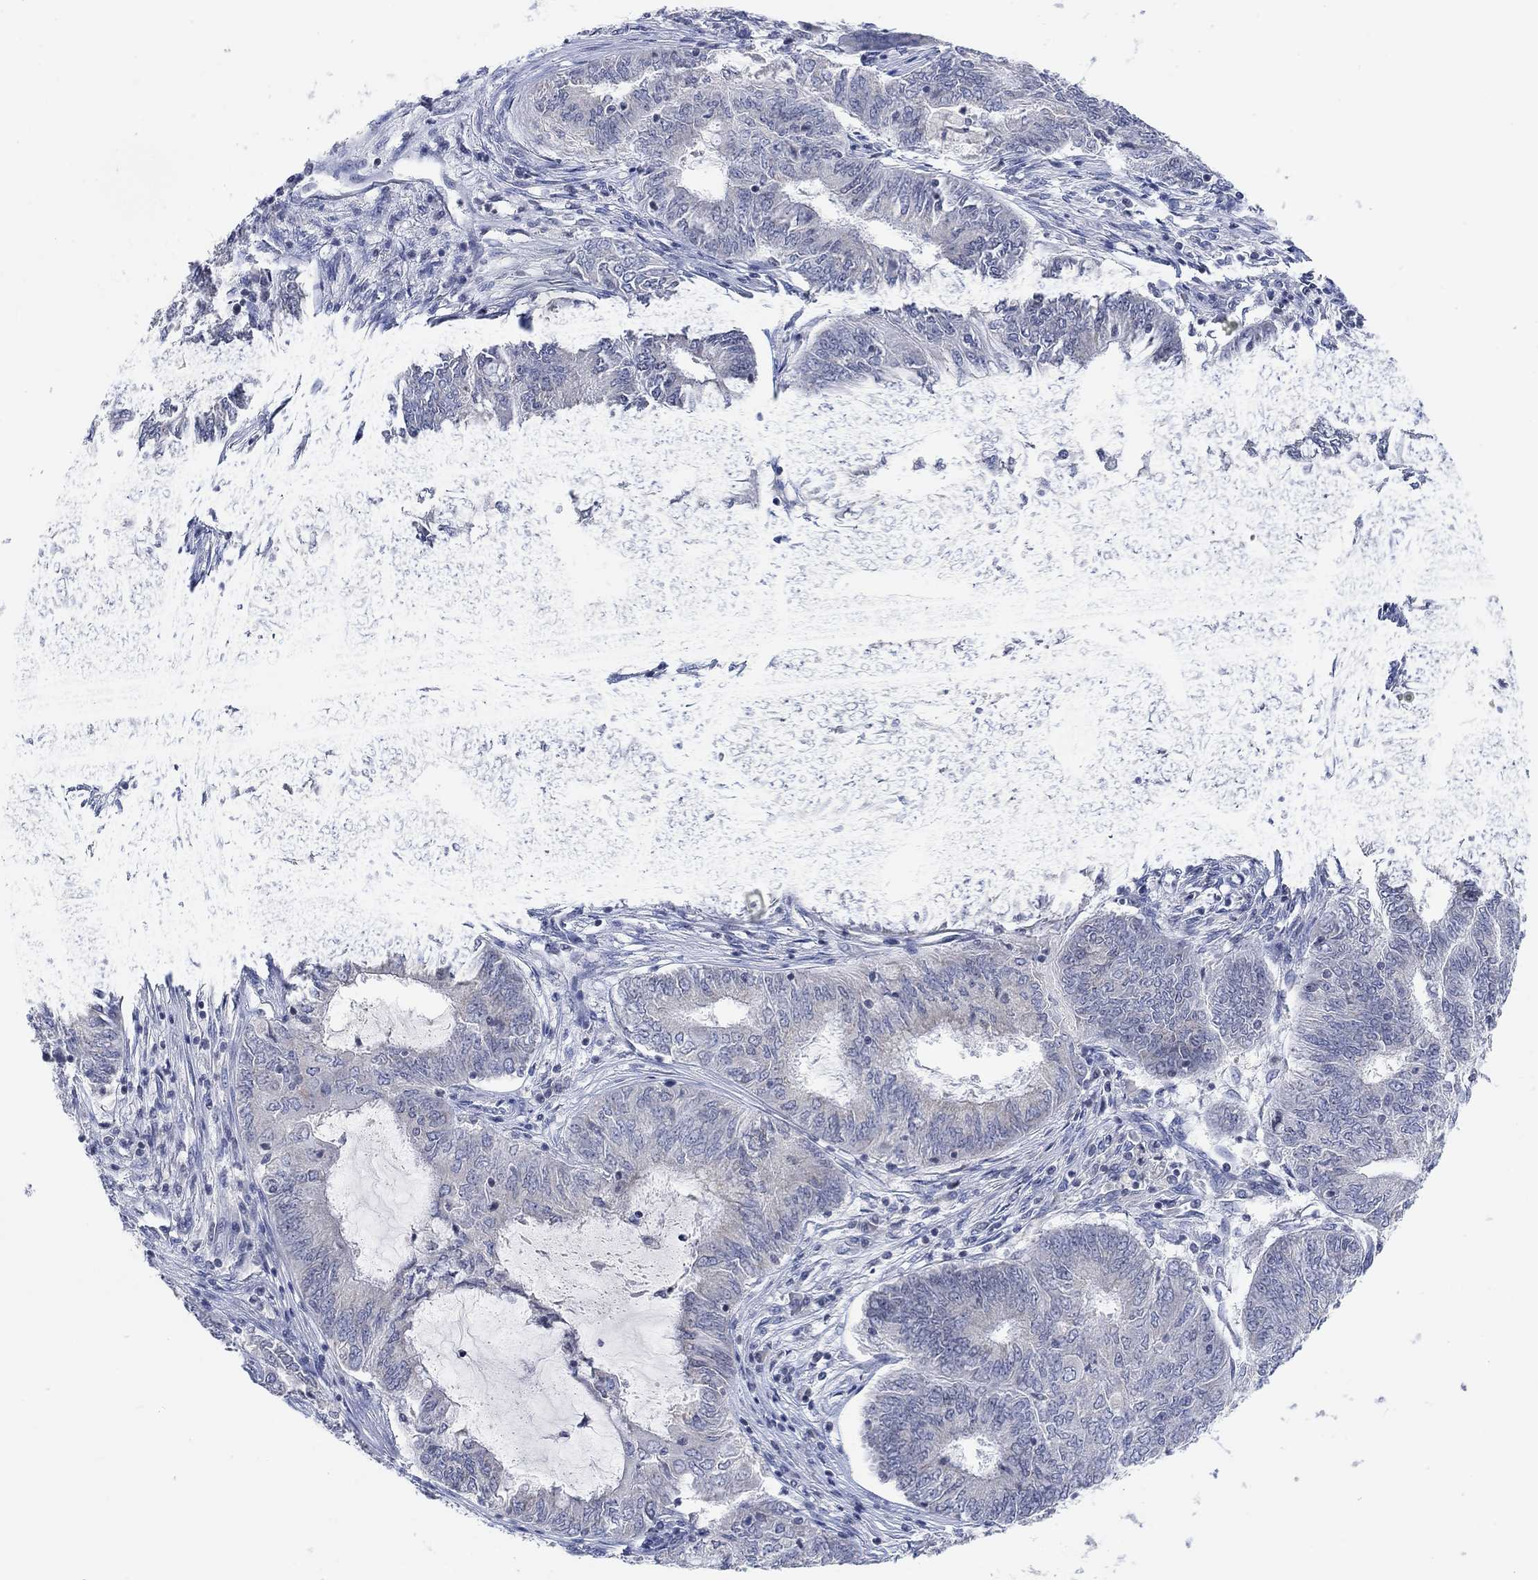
{"staining": {"intensity": "negative", "quantity": "none", "location": "none"}, "tissue": "endometrial cancer", "cell_type": "Tumor cells", "image_type": "cancer", "snomed": [{"axis": "morphology", "description": "Adenocarcinoma, NOS"}, {"axis": "topography", "description": "Endometrium"}], "caption": "High power microscopy micrograph of an IHC image of adenocarcinoma (endometrial), revealing no significant positivity in tumor cells.", "gene": "ATP6V1E2", "patient": {"sex": "female", "age": 62}}